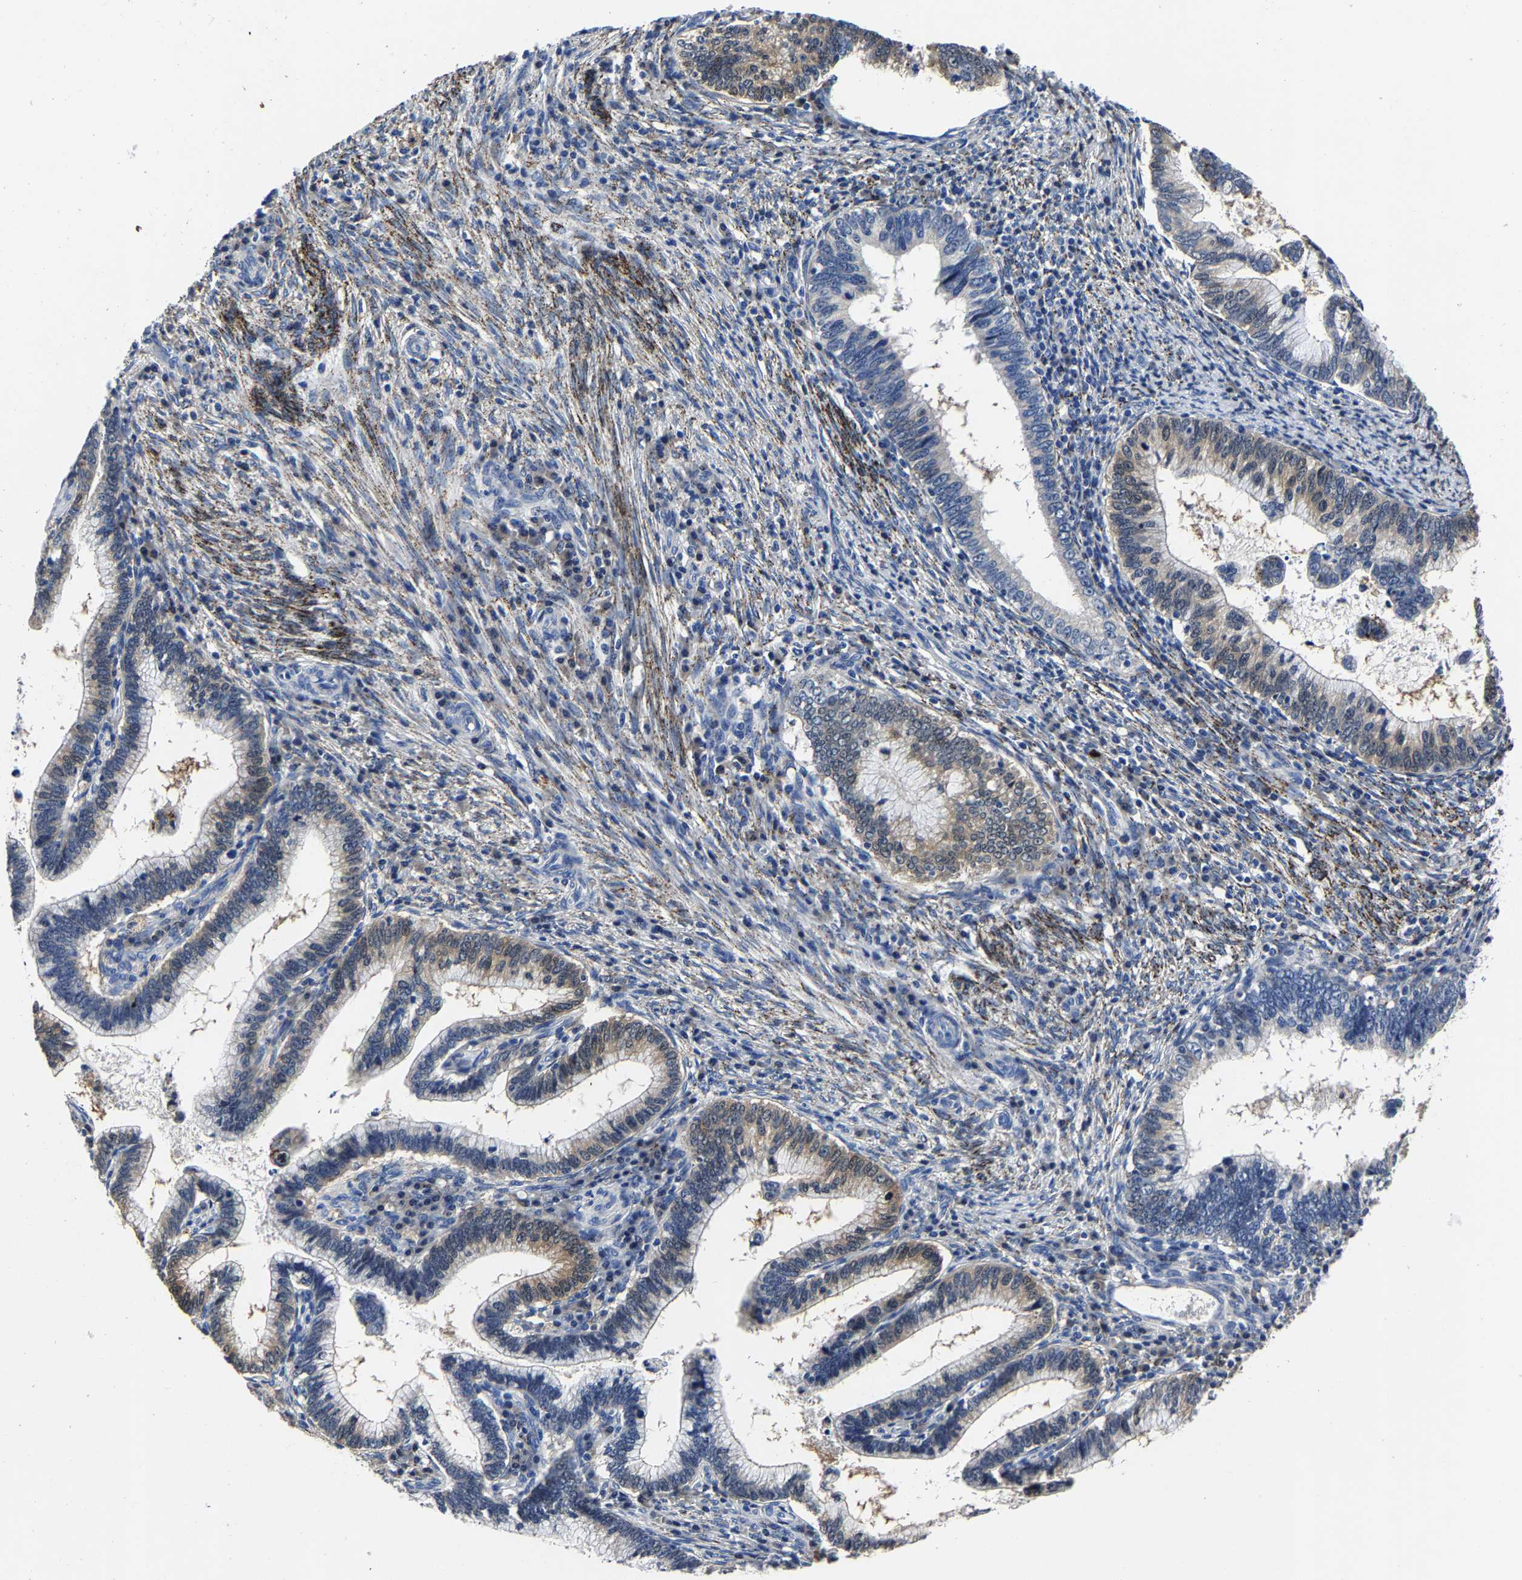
{"staining": {"intensity": "weak", "quantity": "<25%", "location": "cytoplasmic/membranous"}, "tissue": "cervical cancer", "cell_type": "Tumor cells", "image_type": "cancer", "snomed": [{"axis": "morphology", "description": "Adenocarcinoma, NOS"}, {"axis": "topography", "description": "Cervix"}], "caption": "This is an immunohistochemistry micrograph of human cervical cancer (adenocarcinoma). There is no expression in tumor cells.", "gene": "PSPH", "patient": {"sex": "female", "age": 36}}